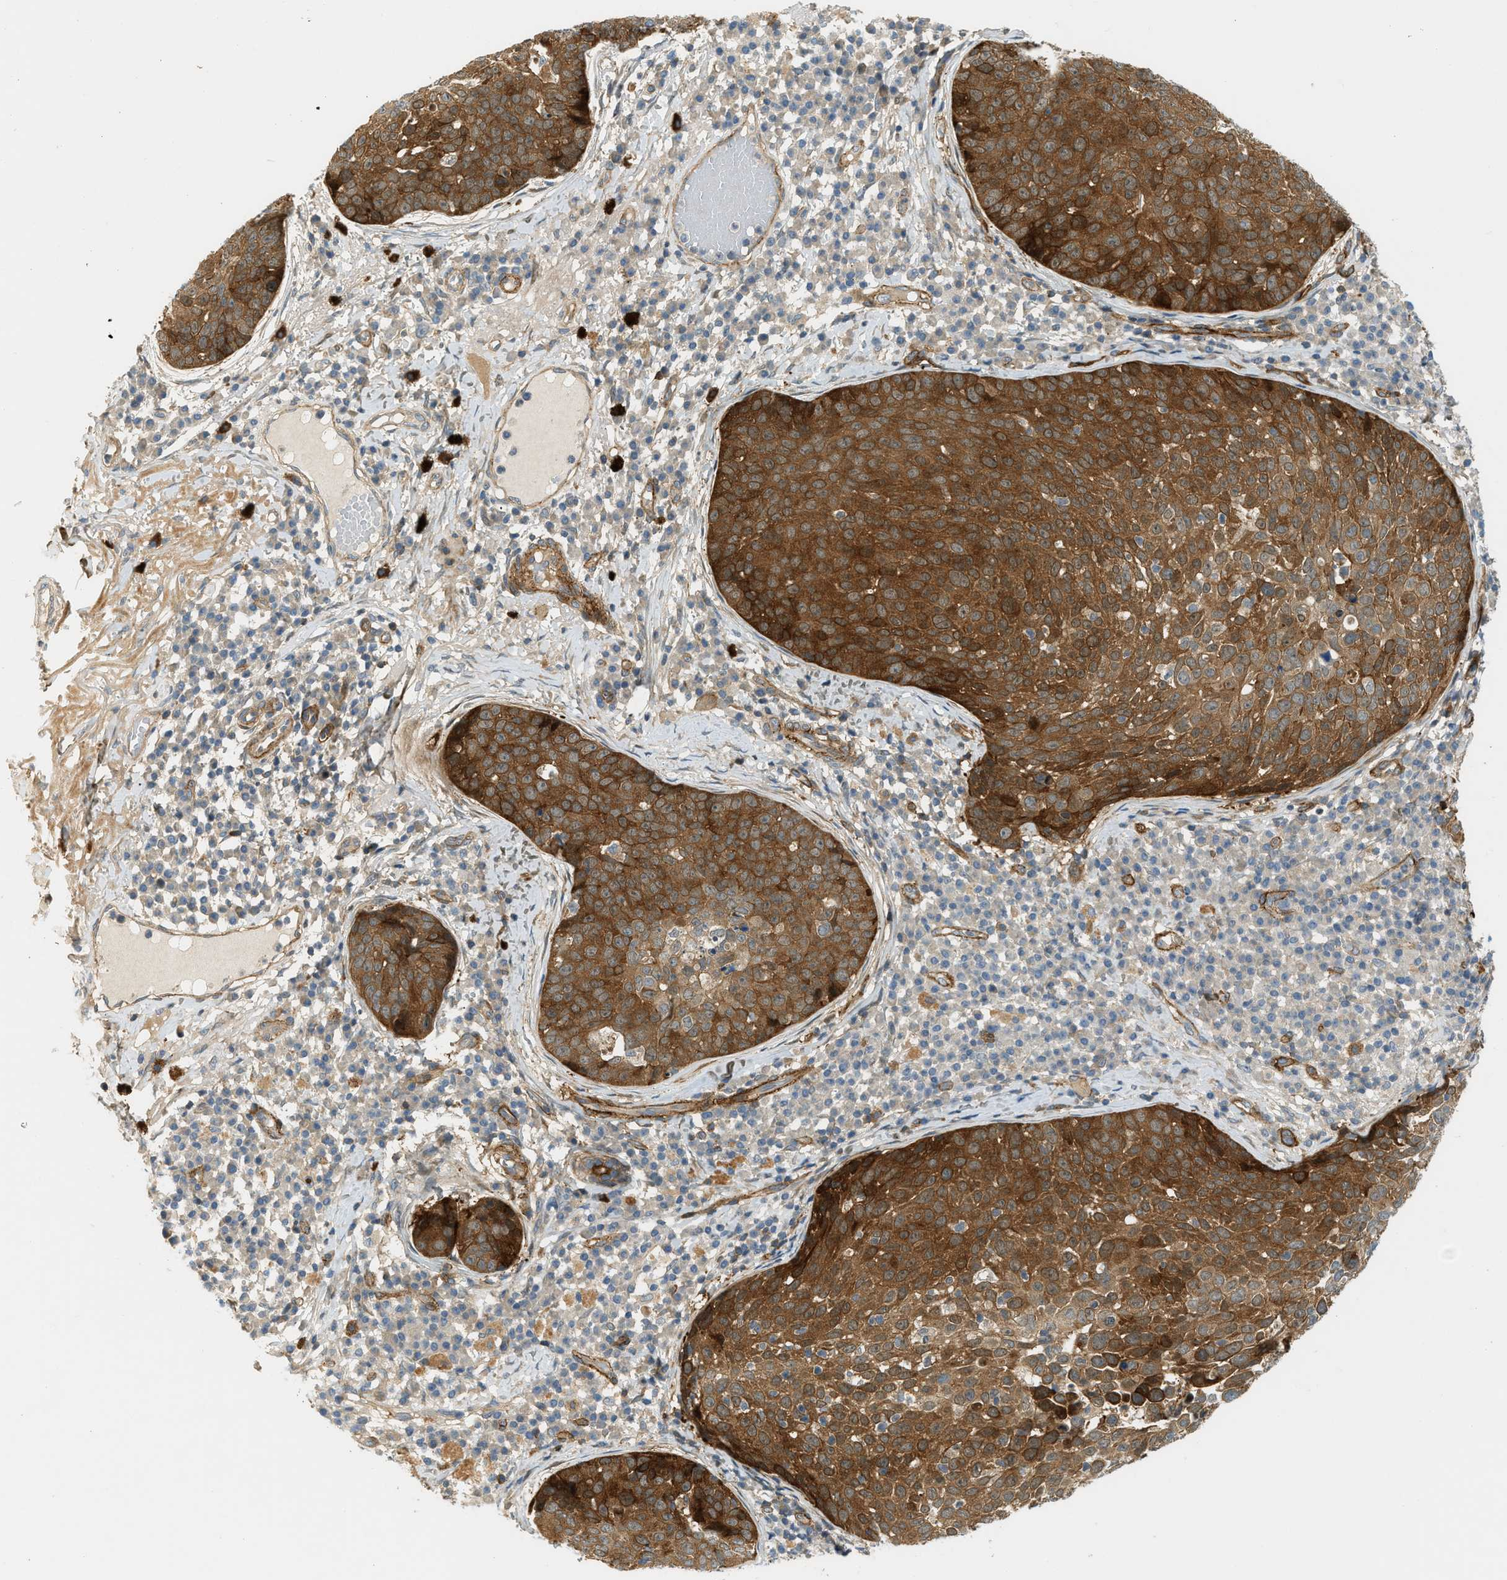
{"staining": {"intensity": "strong", "quantity": ">75%", "location": "cytoplasmic/membranous"}, "tissue": "skin cancer", "cell_type": "Tumor cells", "image_type": "cancer", "snomed": [{"axis": "morphology", "description": "Squamous cell carcinoma in situ, NOS"}, {"axis": "morphology", "description": "Squamous cell carcinoma, NOS"}, {"axis": "topography", "description": "Skin"}], "caption": "Tumor cells reveal strong cytoplasmic/membranous positivity in approximately >75% of cells in skin cancer (squamous cell carcinoma in situ).", "gene": "EDNRA", "patient": {"sex": "male", "age": 93}}